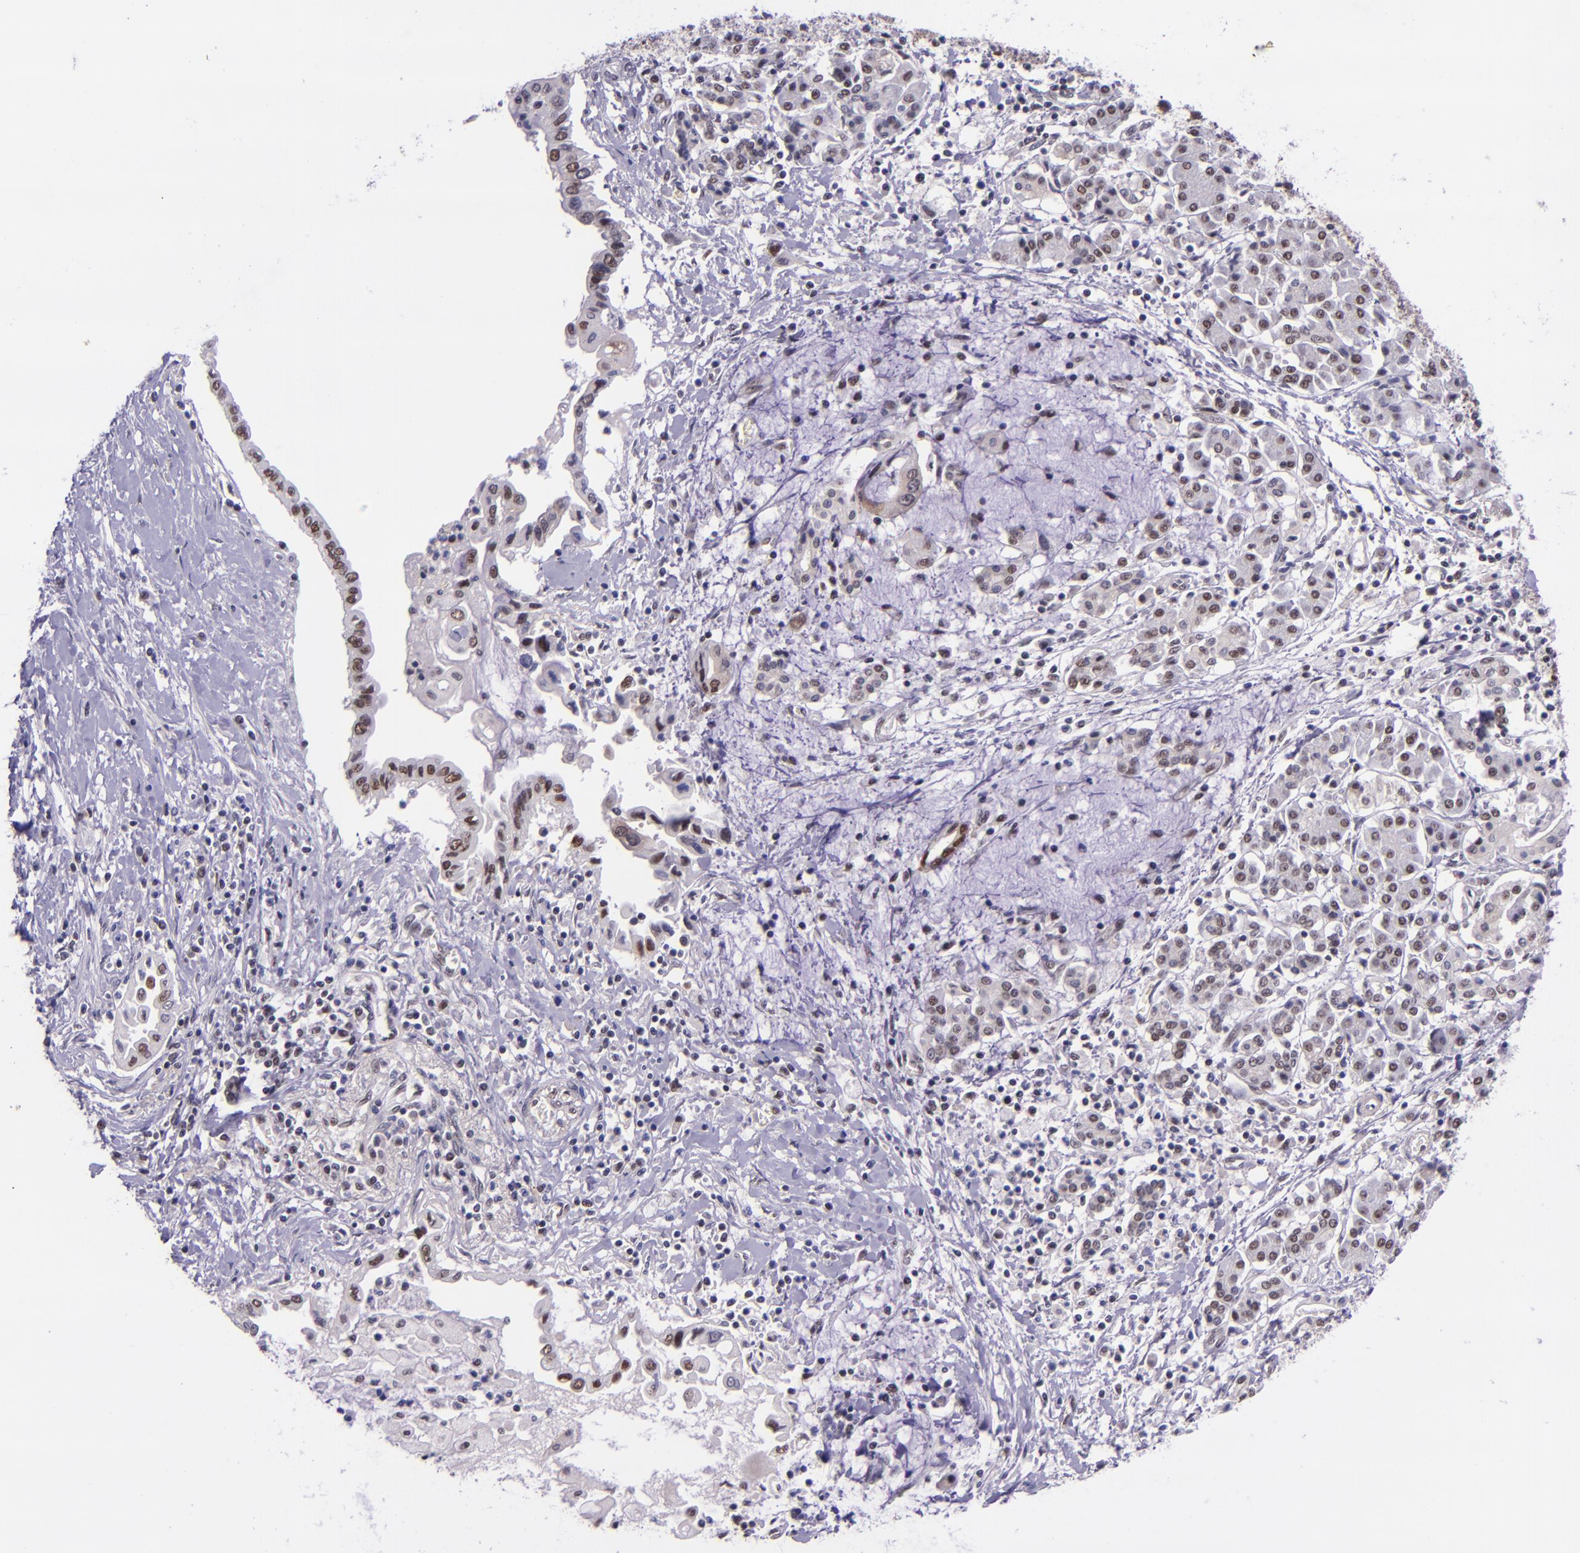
{"staining": {"intensity": "weak", "quantity": ">75%", "location": "nuclear"}, "tissue": "pancreatic cancer", "cell_type": "Tumor cells", "image_type": "cancer", "snomed": [{"axis": "morphology", "description": "Adenocarcinoma, NOS"}, {"axis": "topography", "description": "Pancreas"}], "caption": "IHC of pancreatic cancer (adenocarcinoma) demonstrates low levels of weak nuclear expression in approximately >75% of tumor cells. The protein is shown in brown color, while the nuclei are stained blue.", "gene": "GPKOW", "patient": {"sex": "female", "age": 57}}